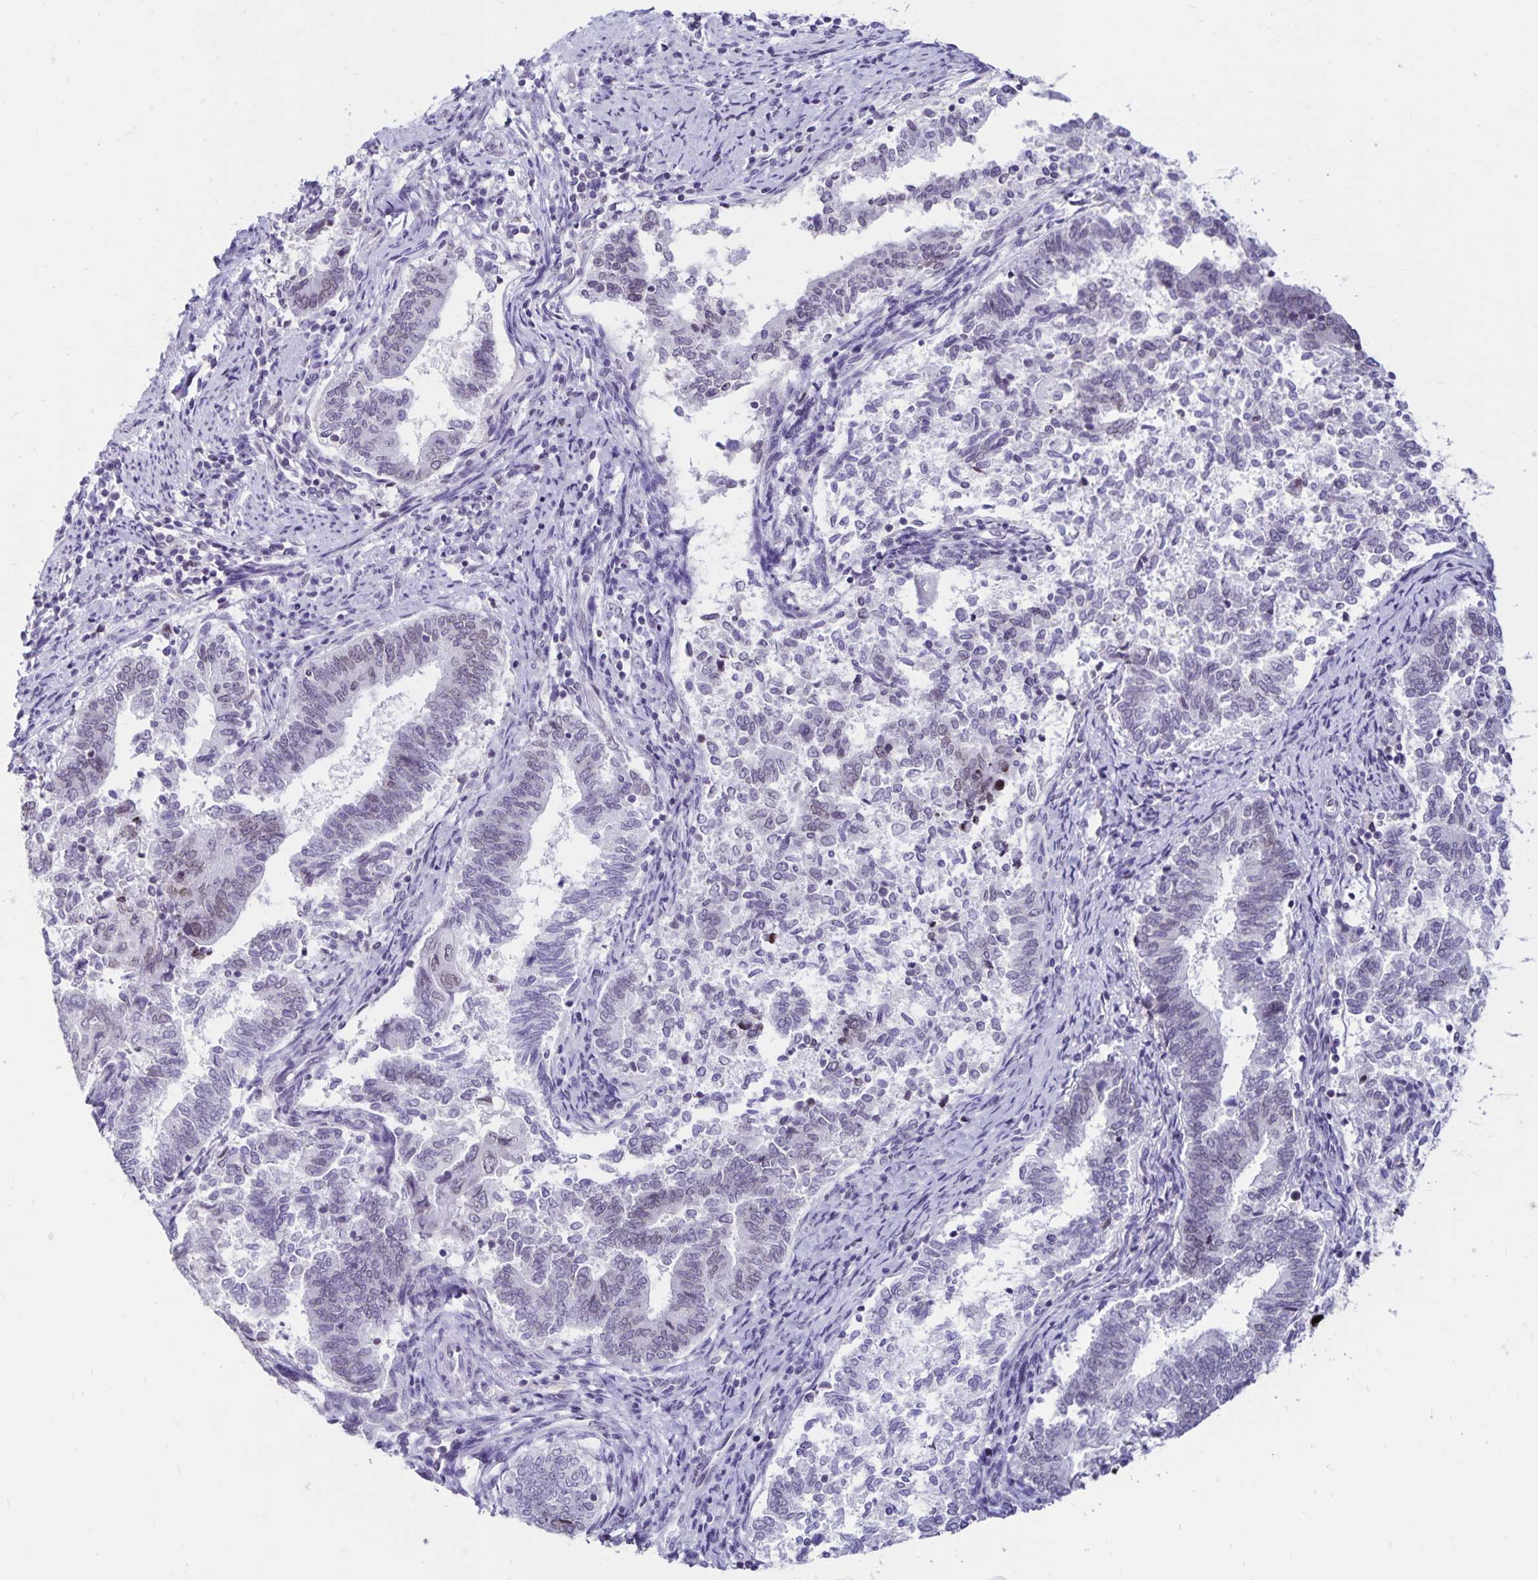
{"staining": {"intensity": "negative", "quantity": "none", "location": "none"}, "tissue": "endometrial cancer", "cell_type": "Tumor cells", "image_type": "cancer", "snomed": [{"axis": "morphology", "description": "Adenocarcinoma, NOS"}, {"axis": "topography", "description": "Endometrium"}], "caption": "Human endometrial cancer stained for a protein using immunohistochemistry exhibits no staining in tumor cells.", "gene": "FAM166C", "patient": {"sex": "female", "age": 65}}